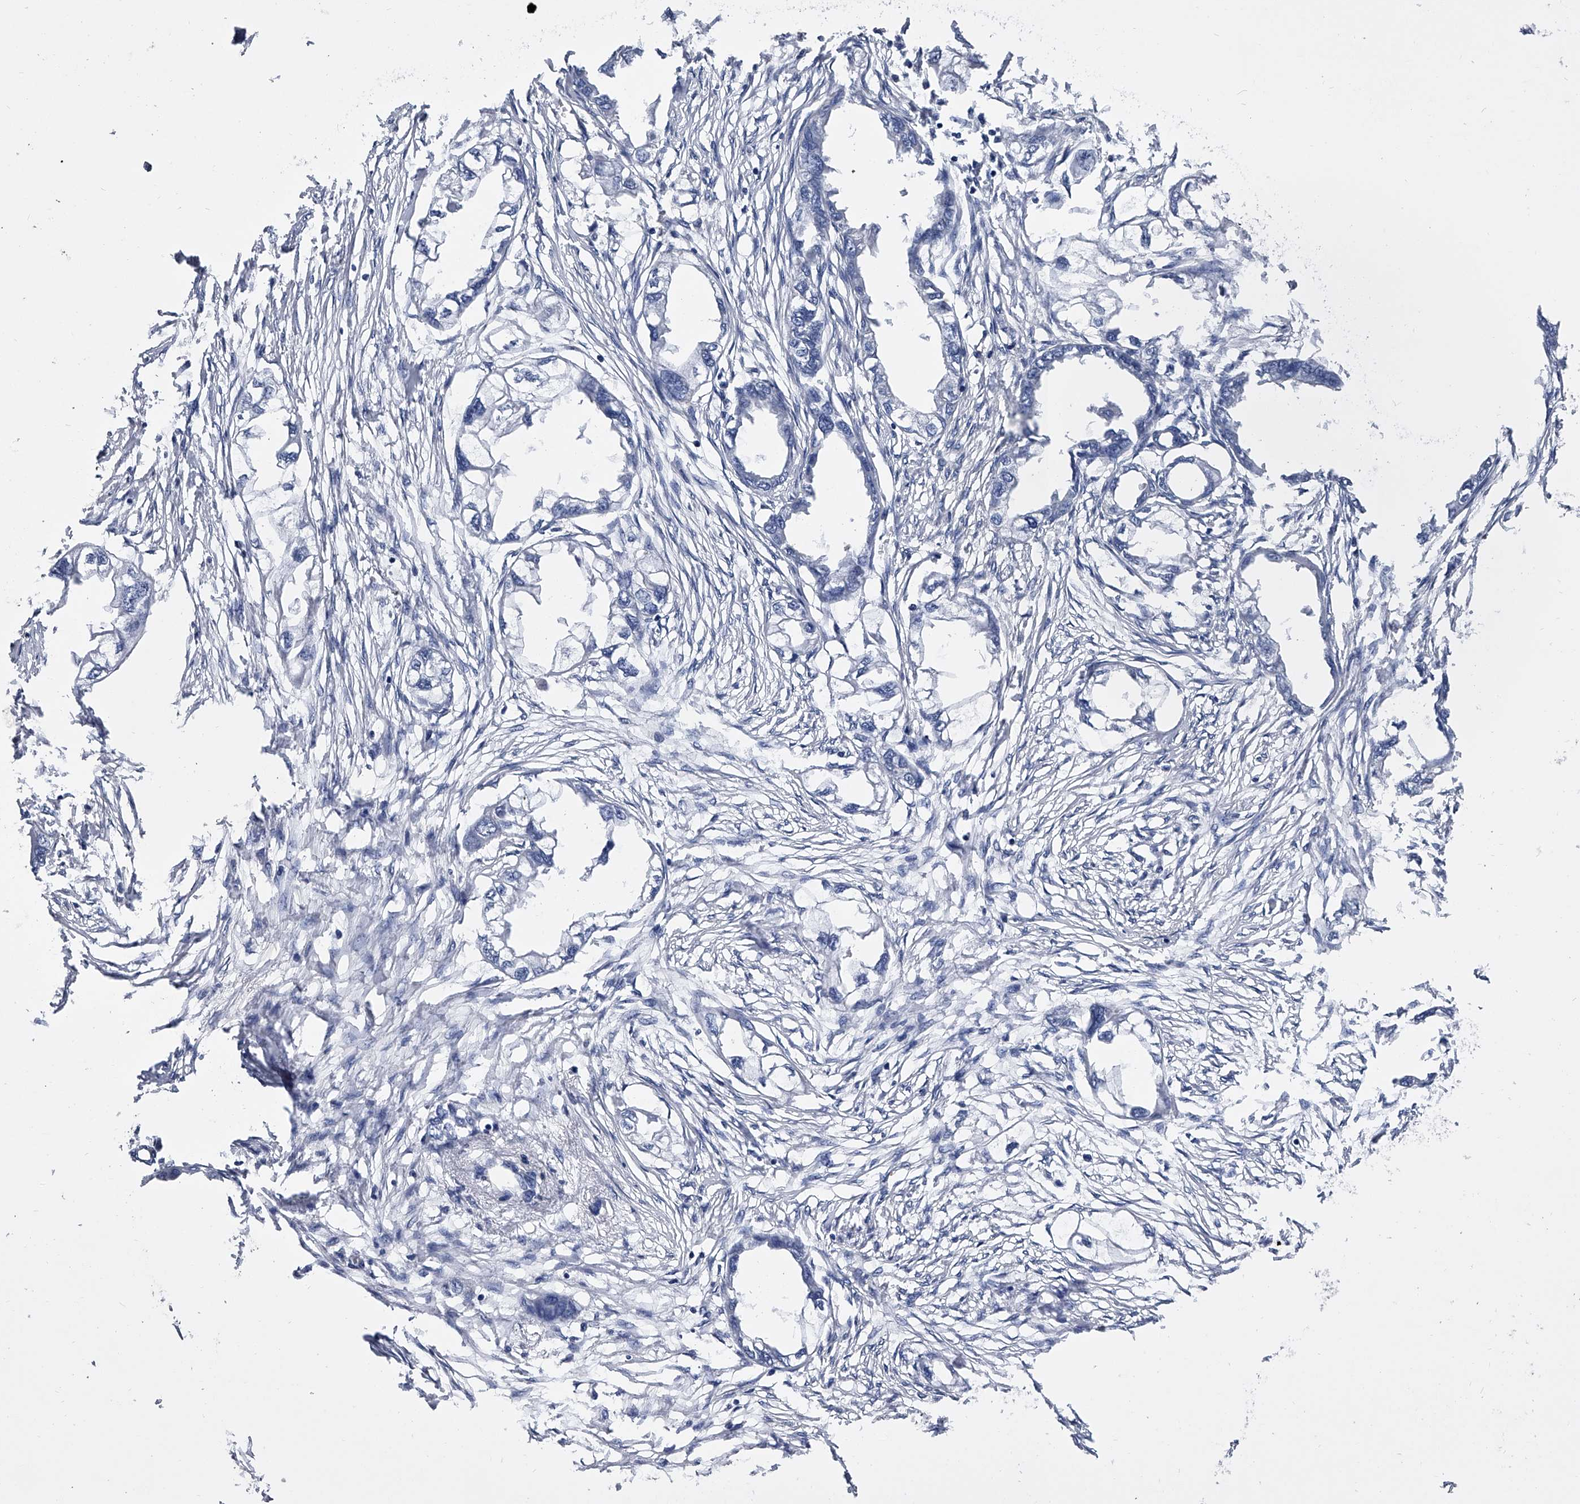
{"staining": {"intensity": "negative", "quantity": "none", "location": "none"}, "tissue": "endometrial cancer", "cell_type": "Tumor cells", "image_type": "cancer", "snomed": [{"axis": "morphology", "description": "Adenocarcinoma, NOS"}, {"axis": "morphology", "description": "Adenocarcinoma, metastatic, NOS"}, {"axis": "topography", "description": "Adipose tissue"}, {"axis": "topography", "description": "Endometrium"}], "caption": "IHC of human endometrial adenocarcinoma displays no staining in tumor cells.", "gene": "EFCAB7", "patient": {"sex": "female", "age": 67}}